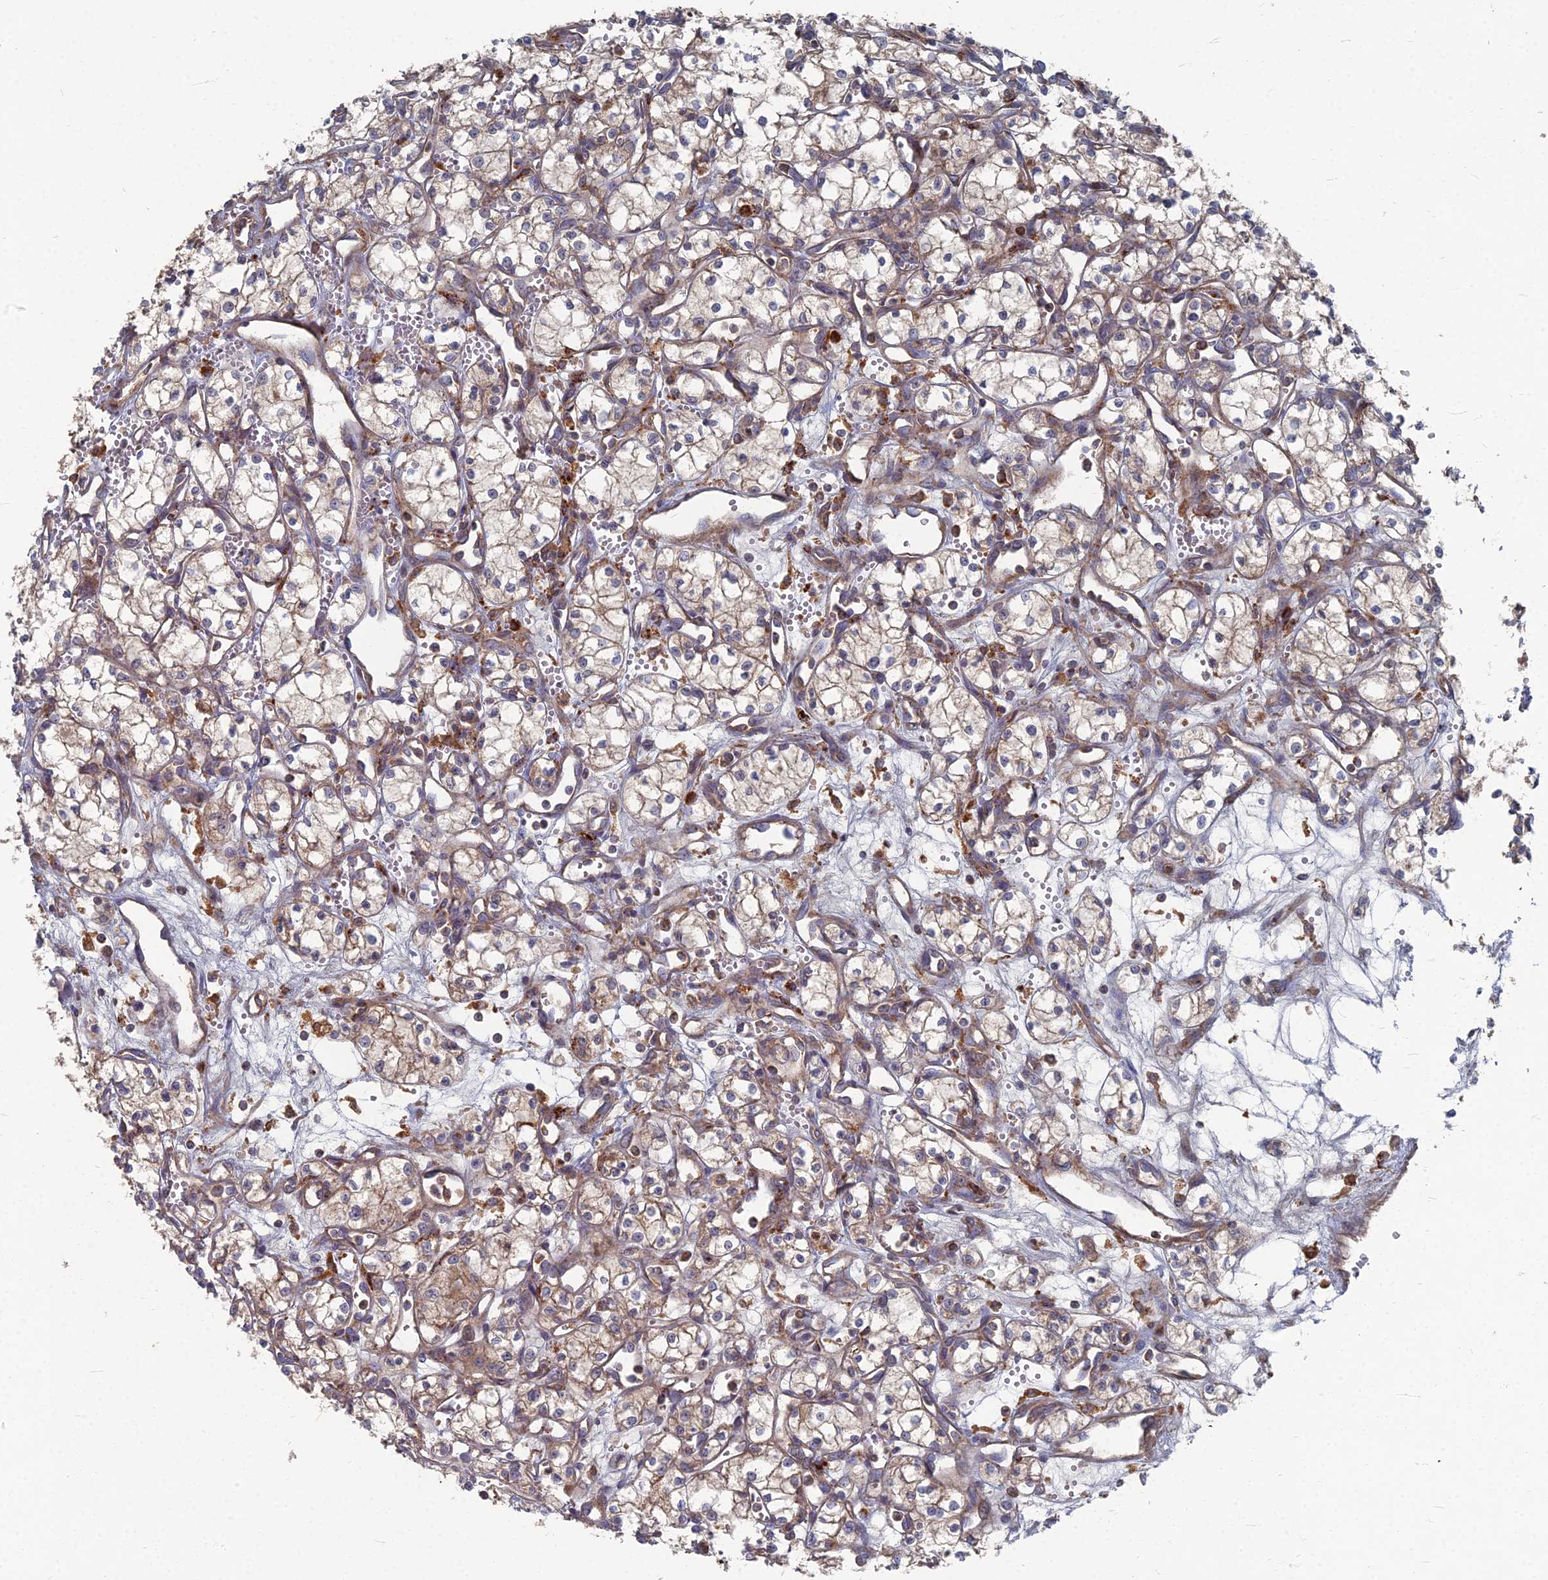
{"staining": {"intensity": "weak", "quantity": "<25%", "location": "cytoplasmic/membranous"}, "tissue": "renal cancer", "cell_type": "Tumor cells", "image_type": "cancer", "snomed": [{"axis": "morphology", "description": "Adenocarcinoma, NOS"}, {"axis": "topography", "description": "Kidney"}], "caption": "DAB (3,3'-diaminobenzidine) immunohistochemical staining of human renal cancer shows no significant expression in tumor cells.", "gene": "PPCDC", "patient": {"sex": "male", "age": 59}}